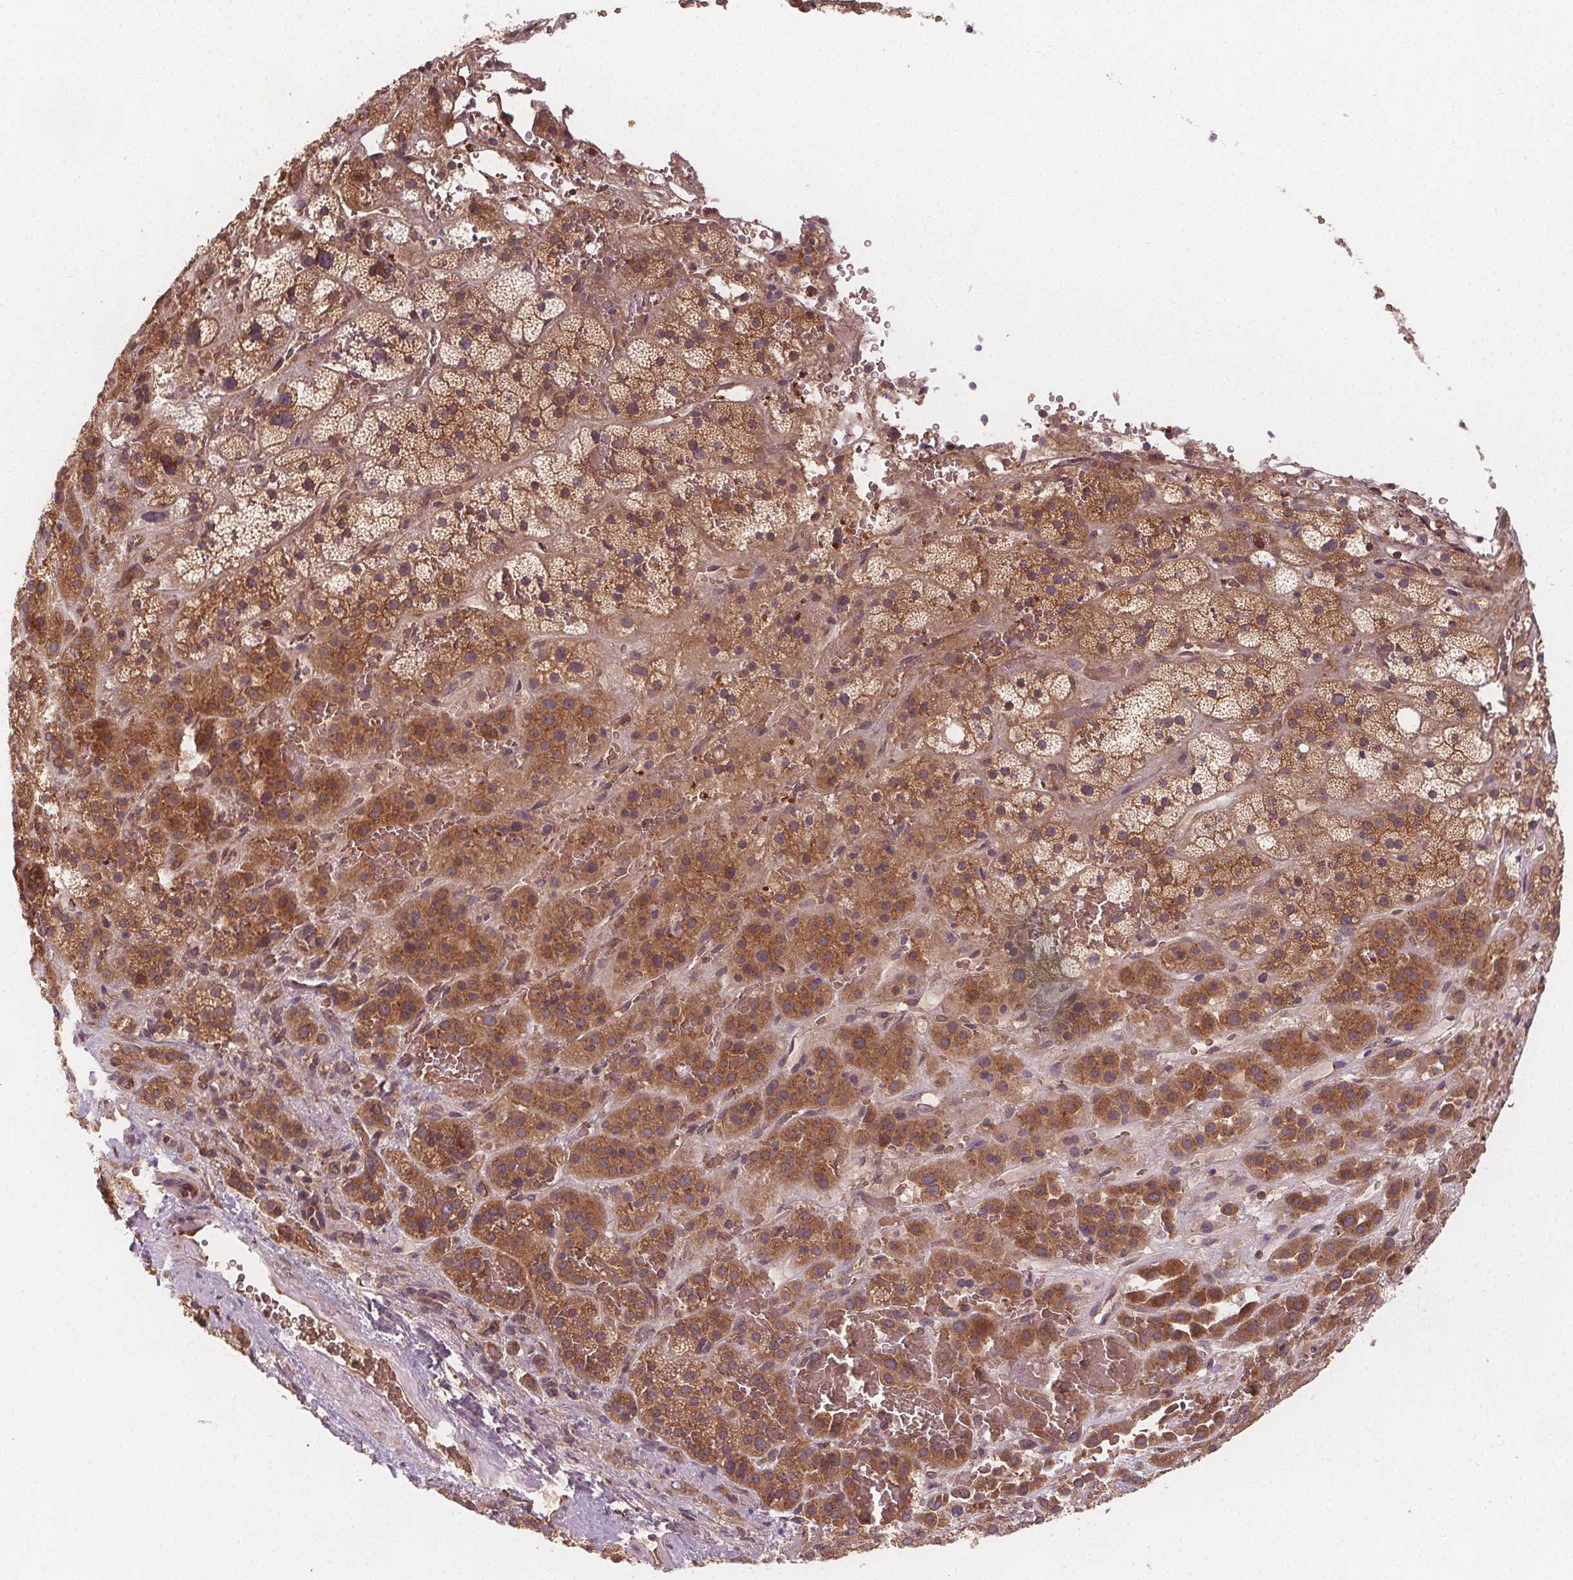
{"staining": {"intensity": "moderate", "quantity": "25%-75%", "location": "cytoplasmic/membranous"}, "tissue": "adrenal gland", "cell_type": "Glandular cells", "image_type": "normal", "snomed": [{"axis": "morphology", "description": "Normal tissue, NOS"}, {"axis": "topography", "description": "Adrenal gland"}], "caption": "Protein expression analysis of normal adrenal gland shows moderate cytoplasmic/membranous expression in approximately 25%-75% of glandular cells.", "gene": "EIF3D", "patient": {"sex": "male", "age": 57}}